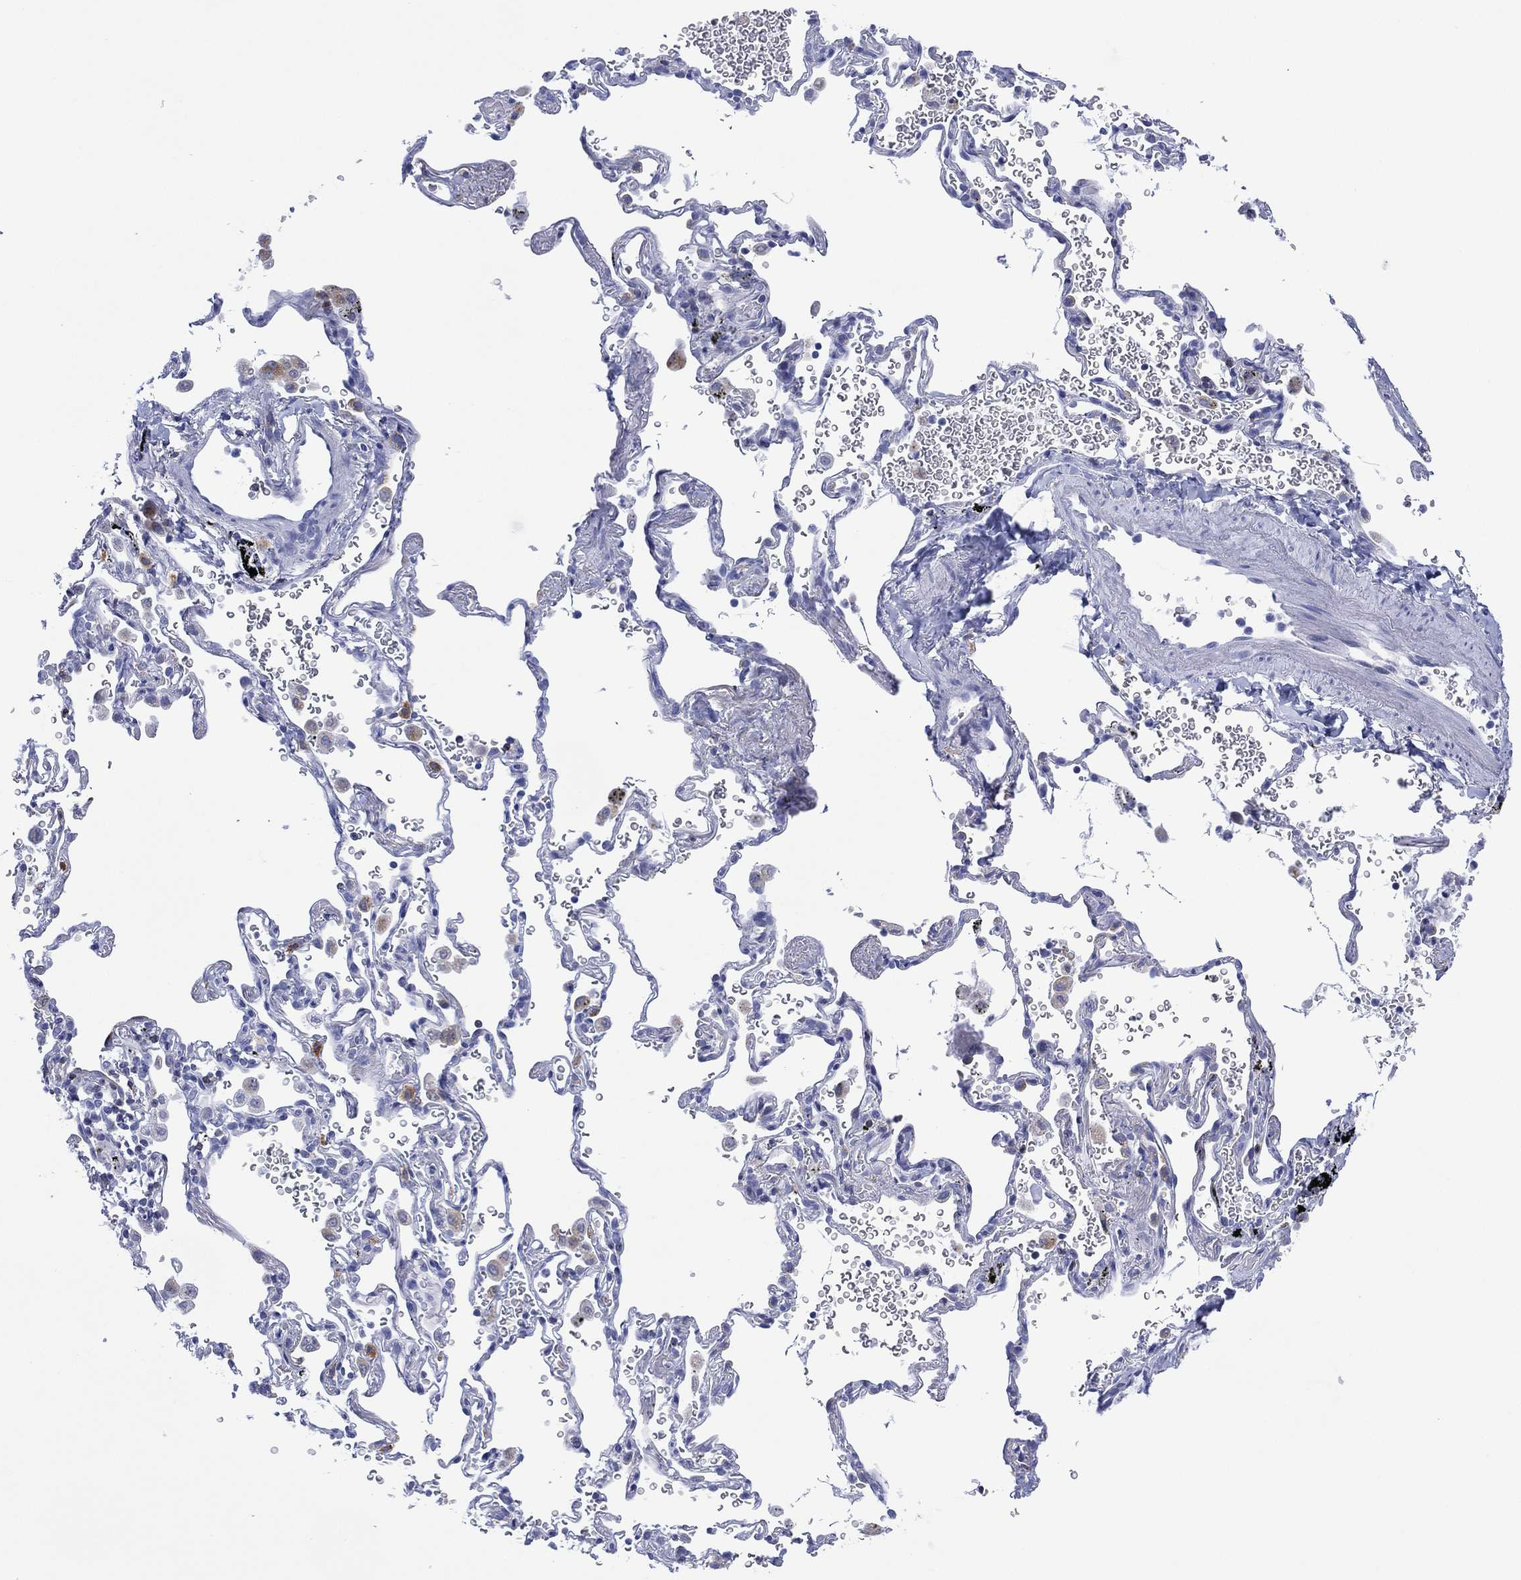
{"staining": {"intensity": "negative", "quantity": "none", "location": "none"}, "tissue": "soft tissue", "cell_type": "Fibroblasts", "image_type": "normal", "snomed": [{"axis": "morphology", "description": "Normal tissue, NOS"}, {"axis": "morphology", "description": "Adenocarcinoma, NOS"}, {"axis": "topography", "description": "Cartilage tissue"}, {"axis": "topography", "description": "Lung"}], "caption": "Image shows no significant protein expression in fibroblasts of normal soft tissue.", "gene": "DPP4", "patient": {"sex": "male", "age": 59}}